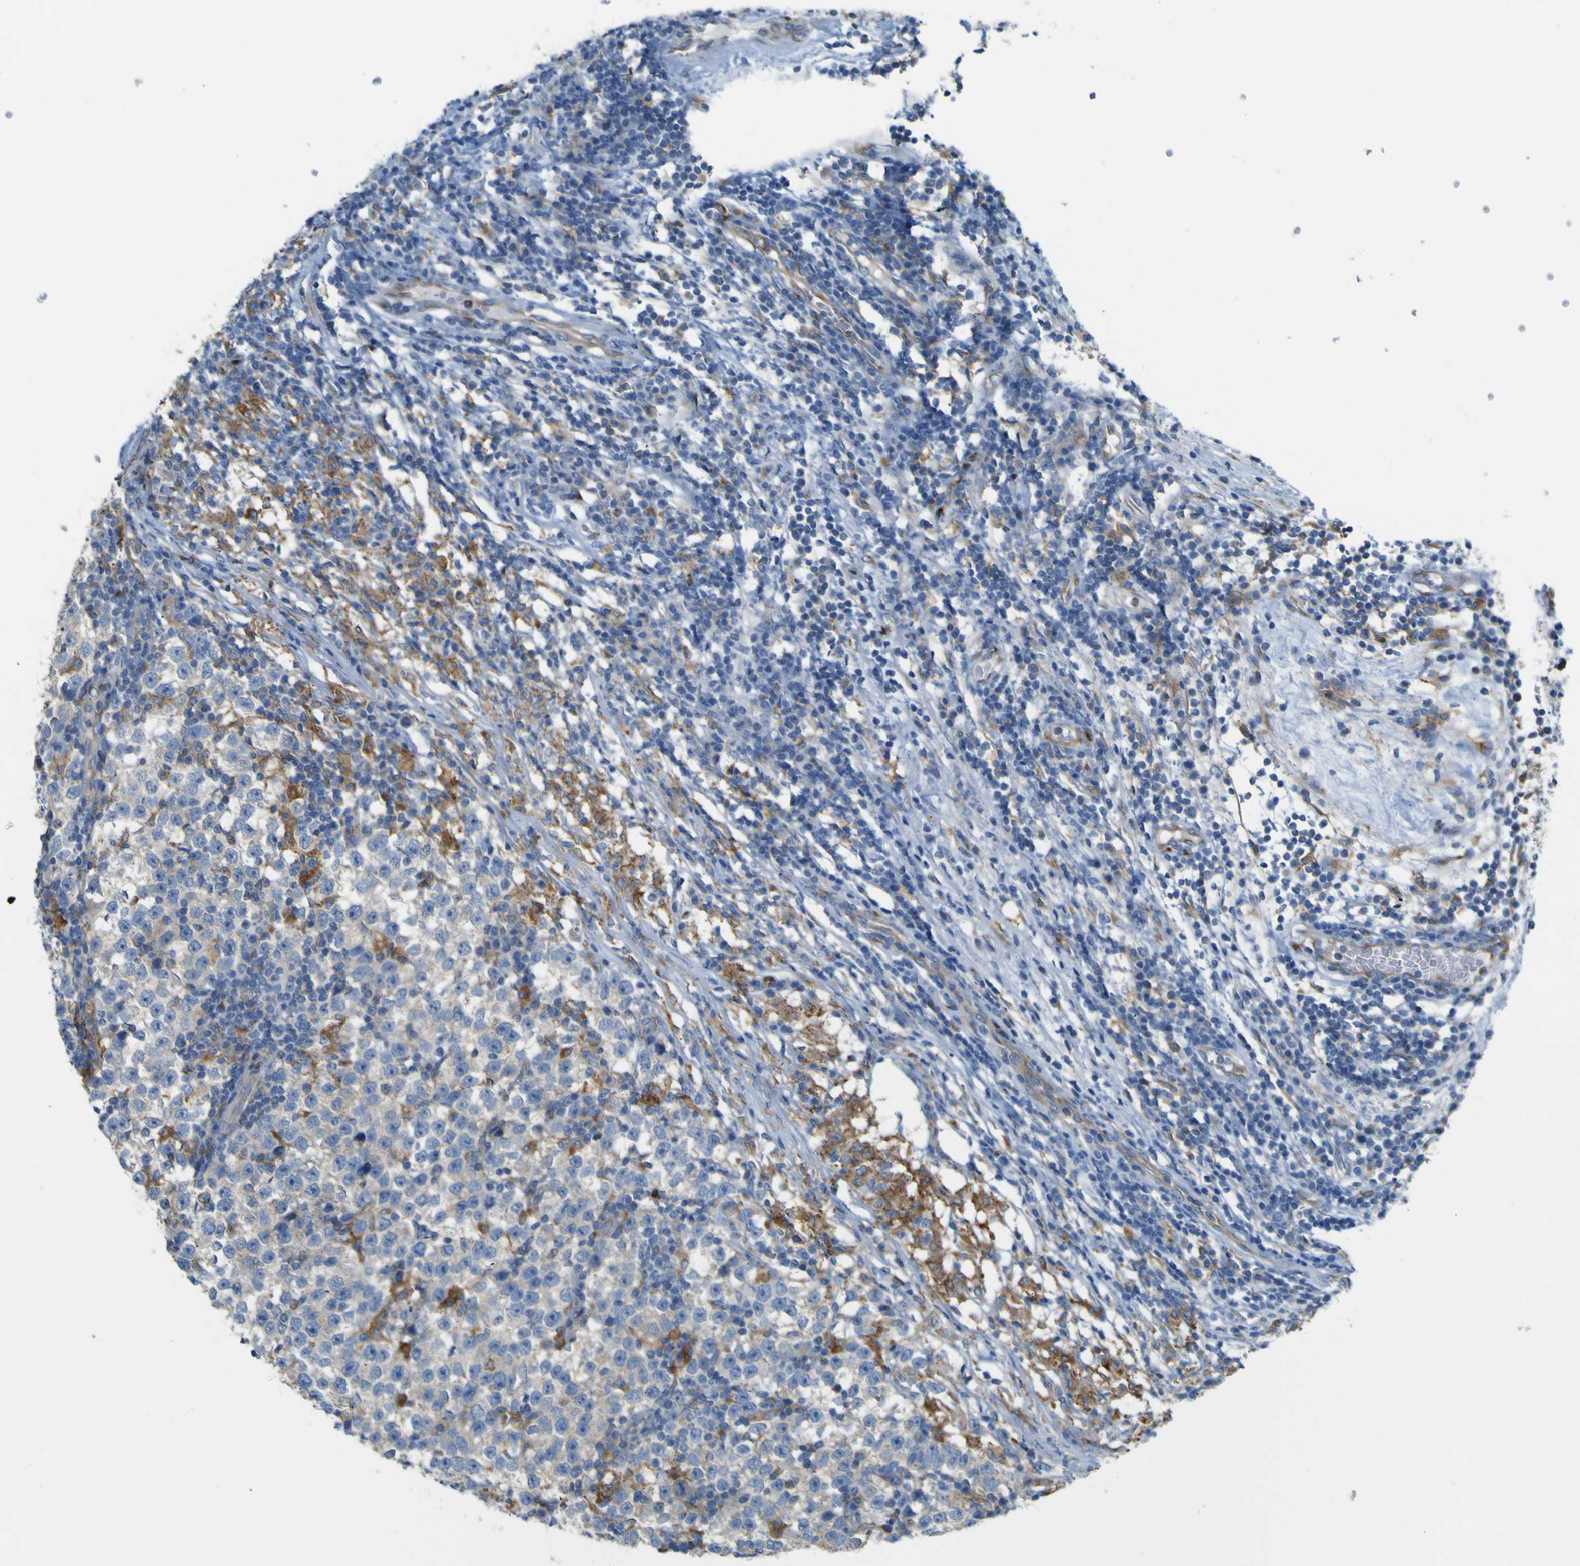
{"staining": {"intensity": "moderate", "quantity": "<25%", "location": "cytoplasmic/membranous"}, "tissue": "testis cancer", "cell_type": "Tumor cells", "image_type": "cancer", "snomed": [{"axis": "morphology", "description": "Seminoma, NOS"}, {"axis": "topography", "description": "Testis"}], "caption": "Brown immunohistochemical staining in human seminoma (testis) demonstrates moderate cytoplasmic/membranous positivity in about <25% of tumor cells.", "gene": "IGF2R", "patient": {"sex": "male", "age": 43}}